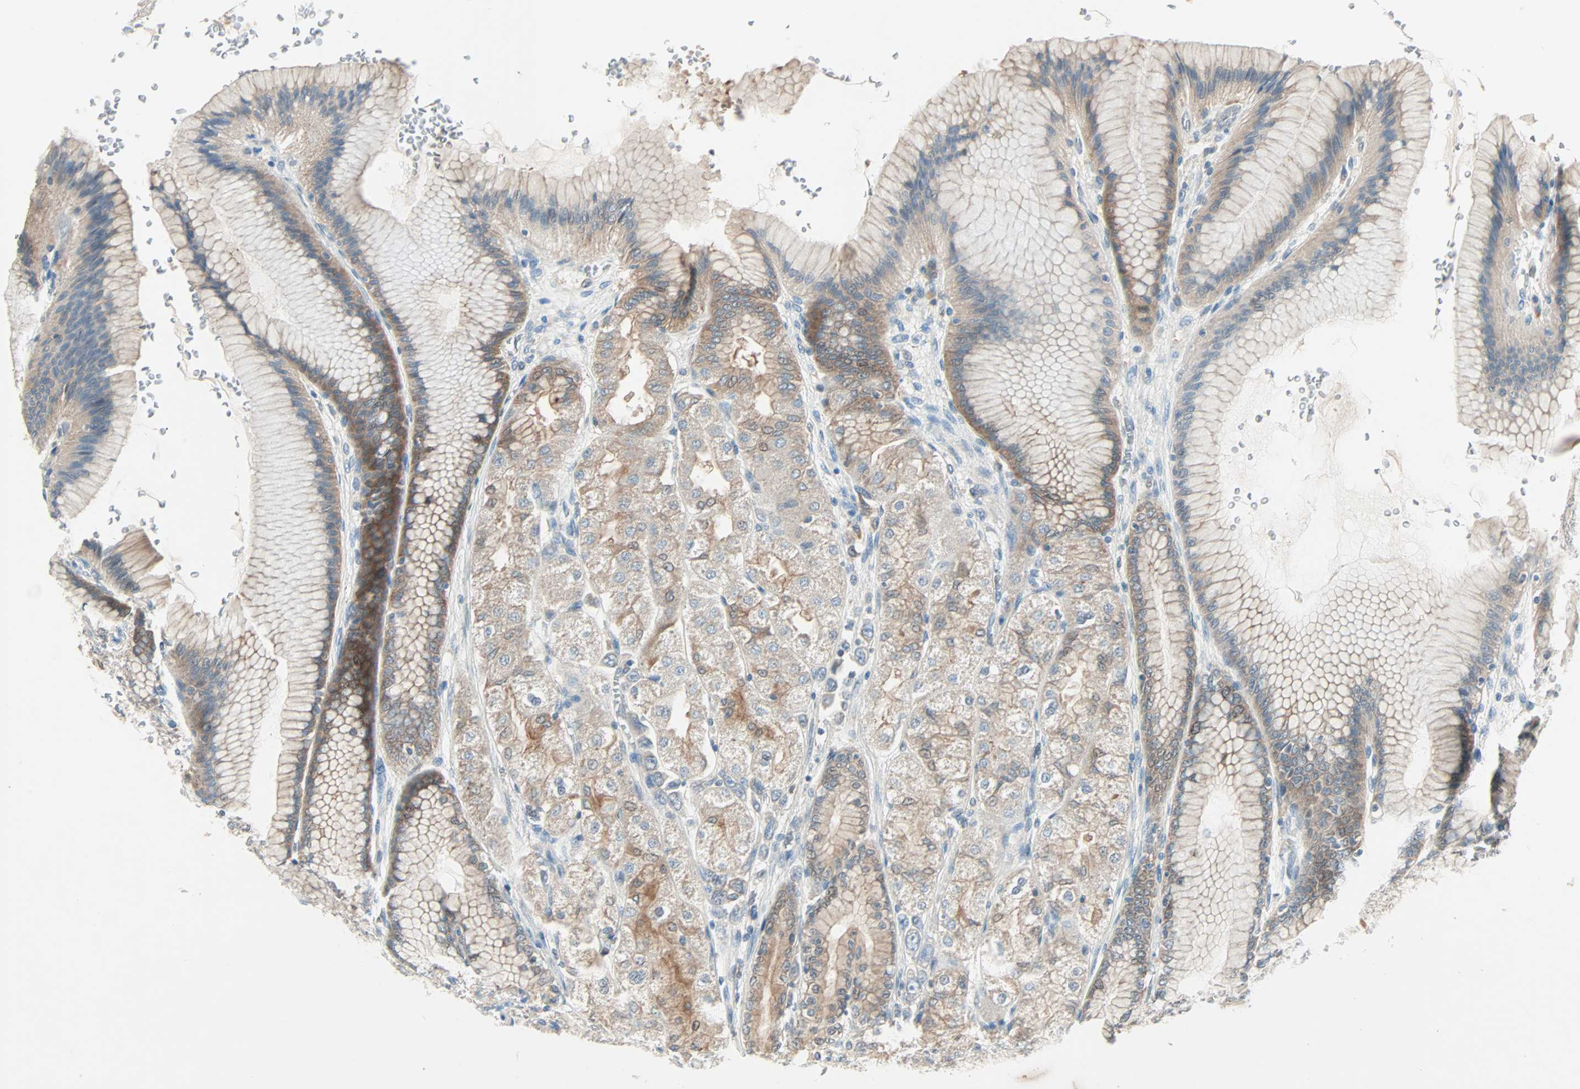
{"staining": {"intensity": "moderate", "quantity": "25%-75%", "location": "cytoplasmic/membranous"}, "tissue": "stomach", "cell_type": "Glandular cells", "image_type": "normal", "snomed": [{"axis": "morphology", "description": "Normal tissue, NOS"}, {"axis": "morphology", "description": "Adenocarcinoma, NOS"}, {"axis": "topography", "description": "Stomach"}, {"axis": "topography", "description": "Stomach, lower"}], "caption": "Brown immunohistochemical staining in unremarkable human stomach reveals moderate cytoplasmic/membranous expression in approximately 25%-75% of glandular cells.", "gene": "SMIM8", "patient": {"sex": "female", "age": 65}}